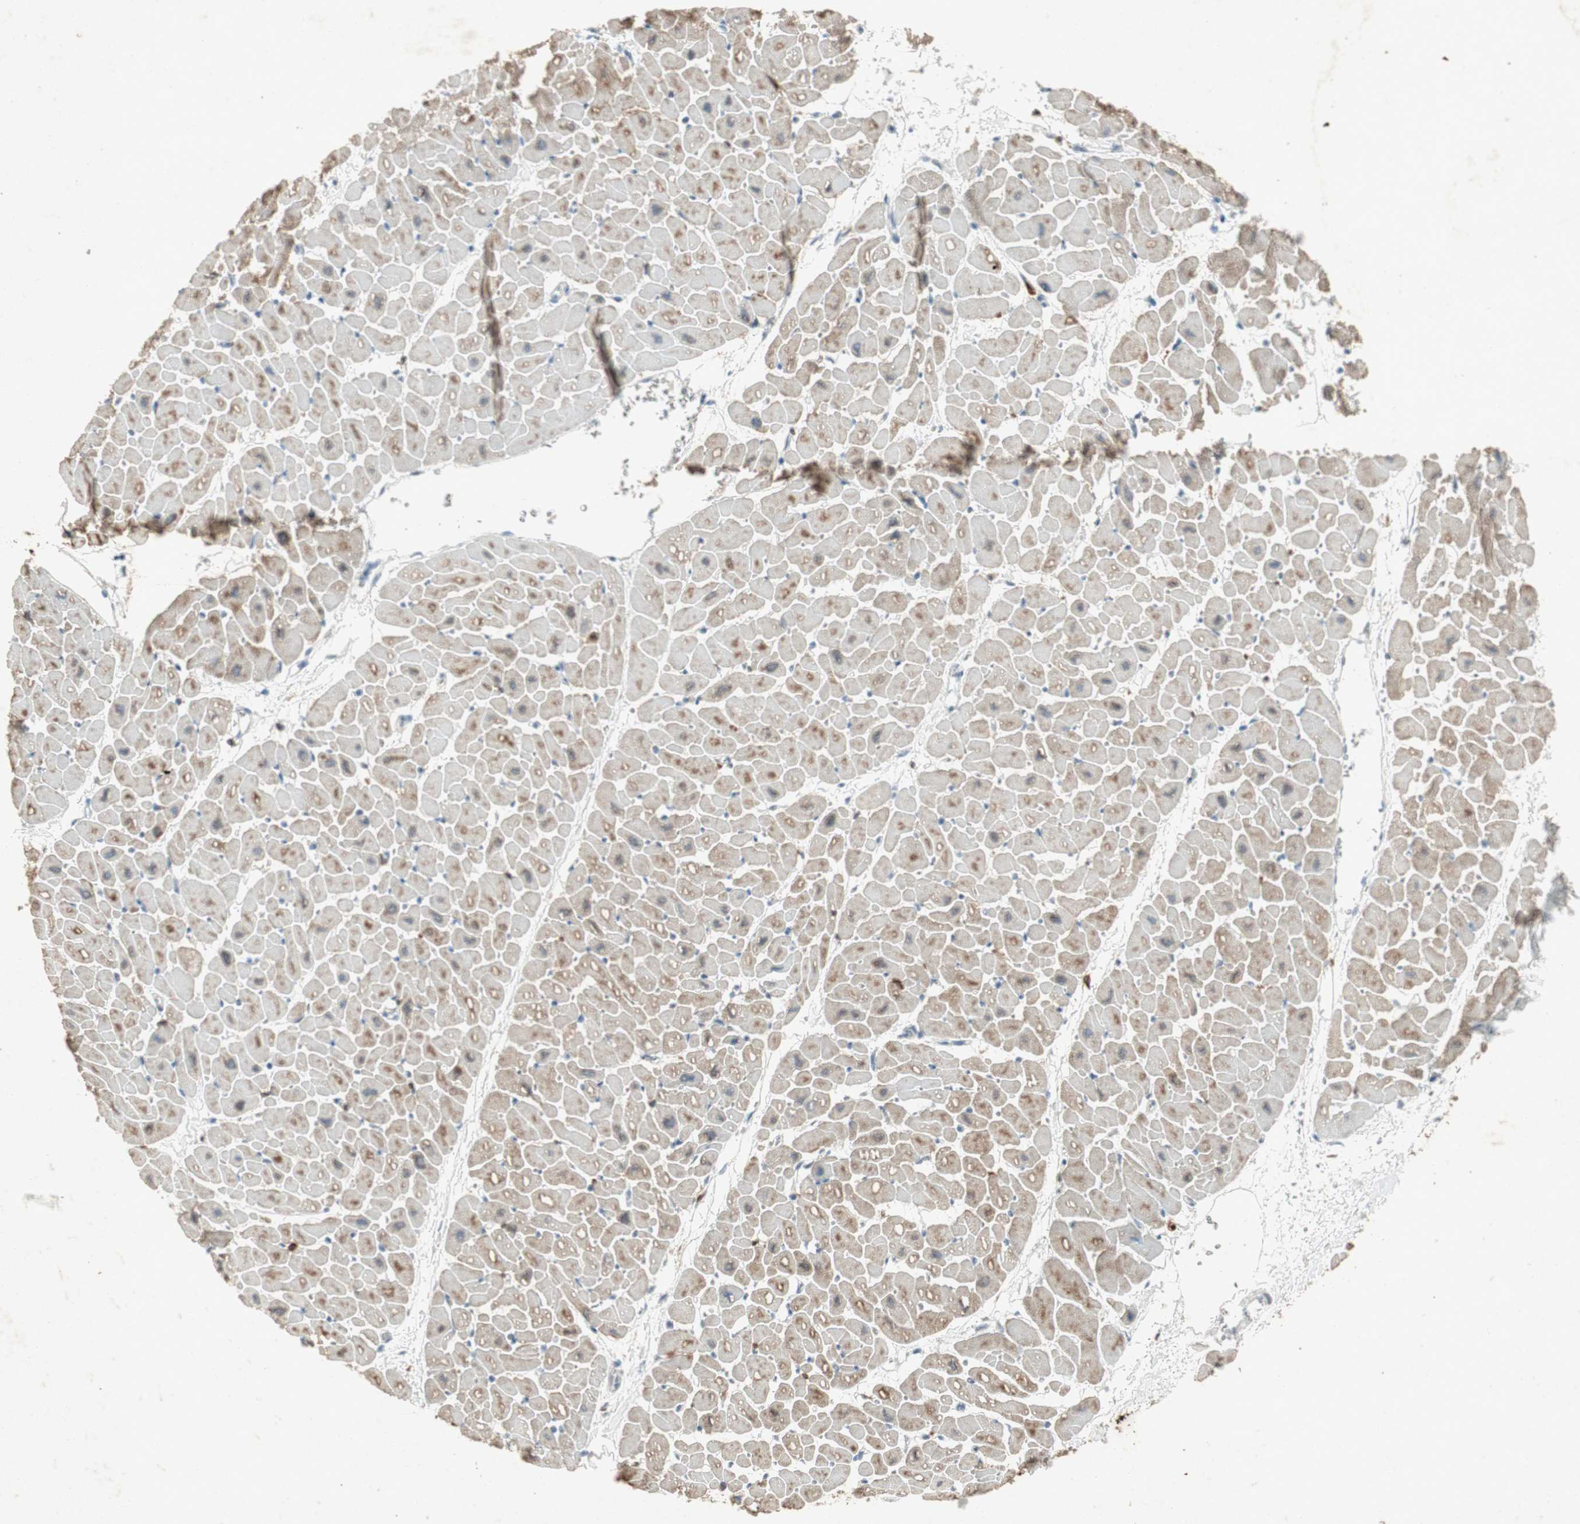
{"staining": {"intensity": "moderate", "quantity": "25%-75%", "location": "cytoplasmic/membranous"}, "tissue": "heart muscle", "cell_type": "Cardiomyocytes", "image_type": "normal", "snomed": [{"axis": "morphology", "description": "Normal tissue, NOS"}, {"axis": "topography", "description": "Heart"}], "caption": "Immunohistochemistry (IHC) of normal human heart muscle shows medium levels of moderate cytoplasmic/membranous expression in about 25%-75% of cardiomyocytes.", "gene": "TYROBP", "patient": {"sex": "male", "age": 45}}